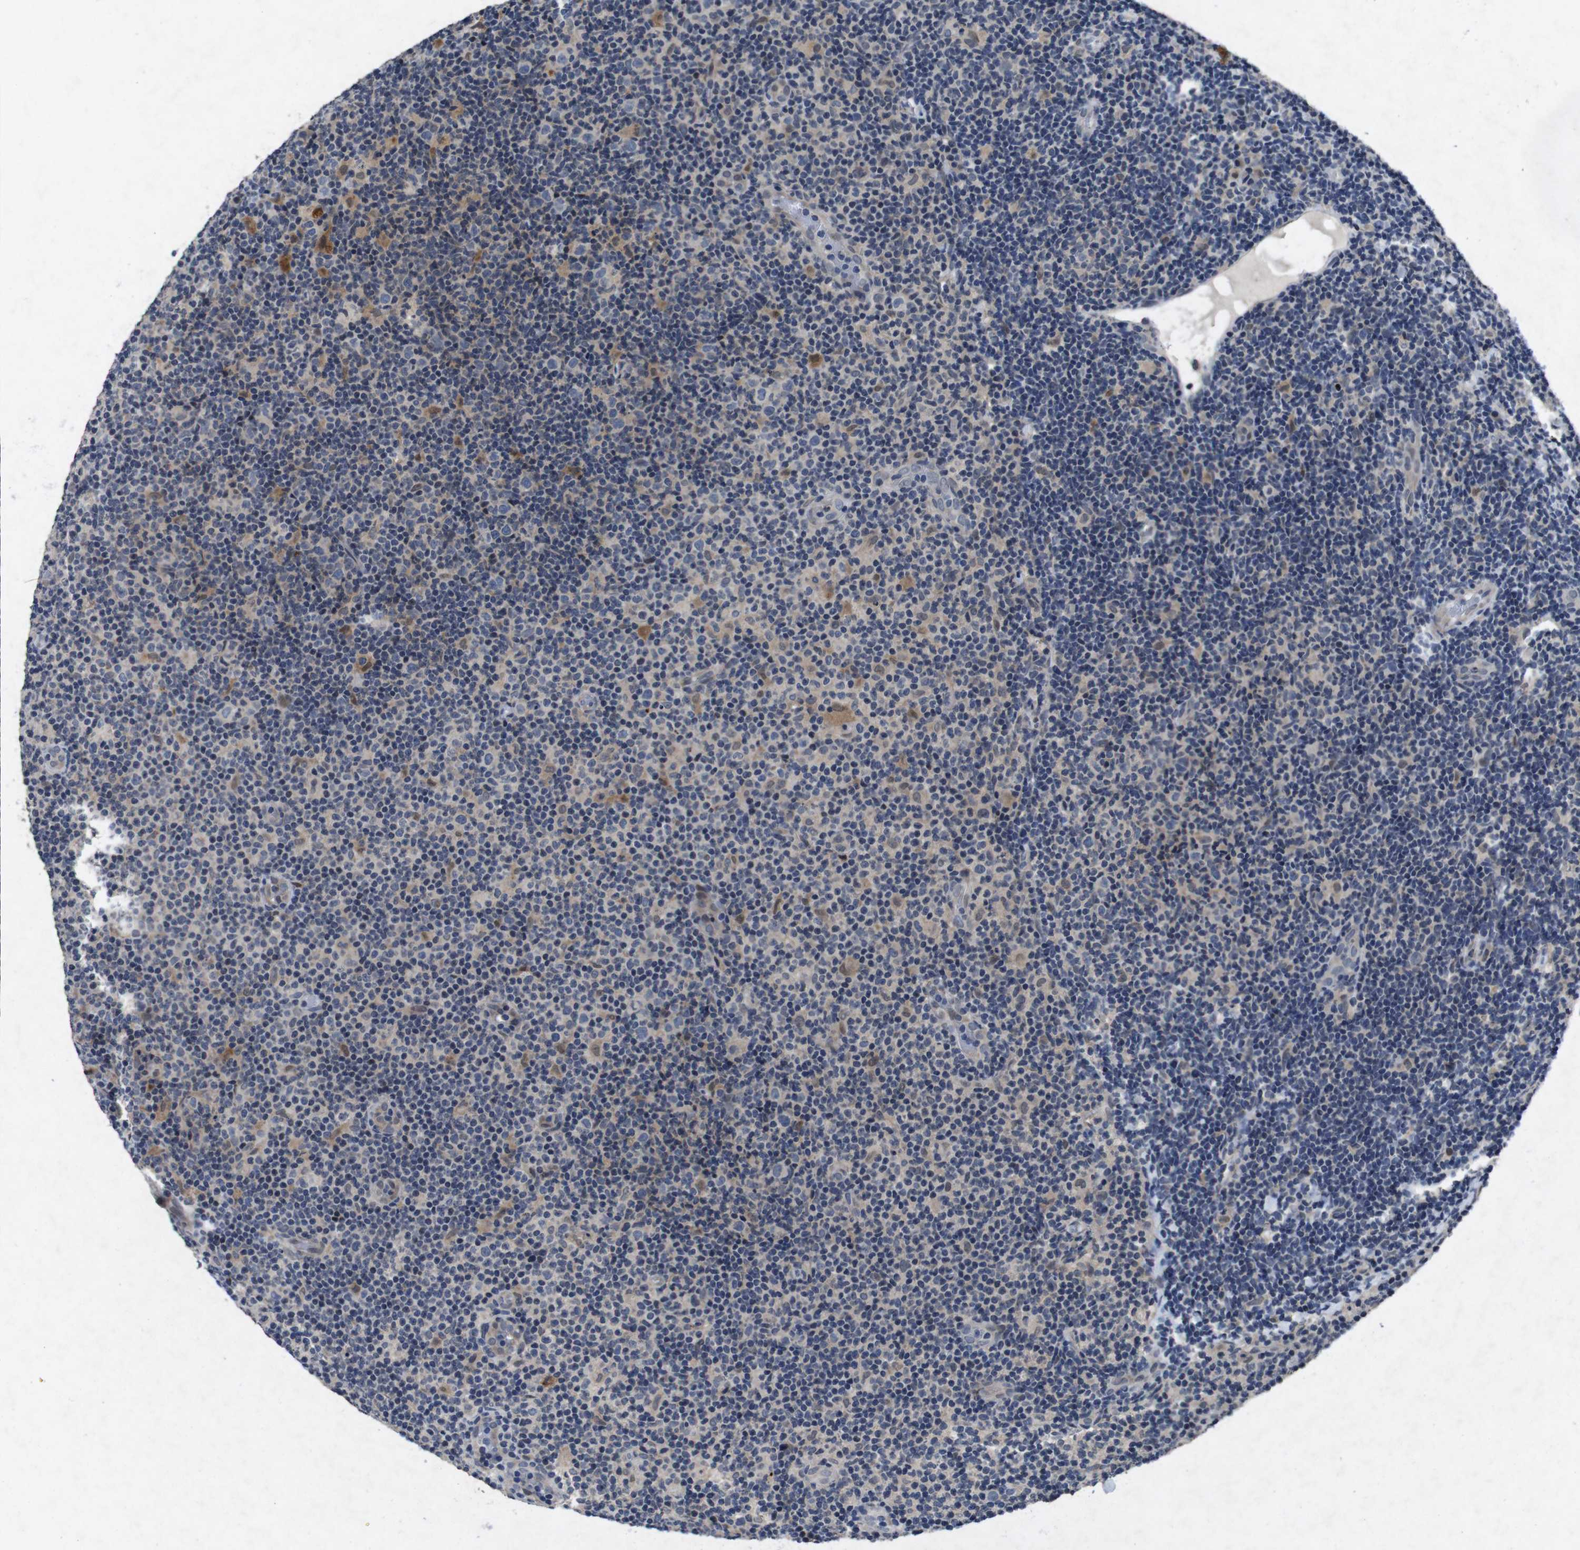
{"staining": {"intensity": "negative", "quantity": "none", "location": "none"}, "tissue": "lymphoma", "cell_type": "Tumor cells", "image_type": "cancer", "snomed": [{"axis": "morphology", "description": "Malignant lymphoma, non-Hodgkin's type, Low grade"}, {"axis": "topography", "description": "Lymph node"}], "caption": "Immunohistochemical staining of human lymphoma exhibits no significant expression in tumor cells.", "gene": "AKT3", "patient": {"sex": "male", "age": 83}}